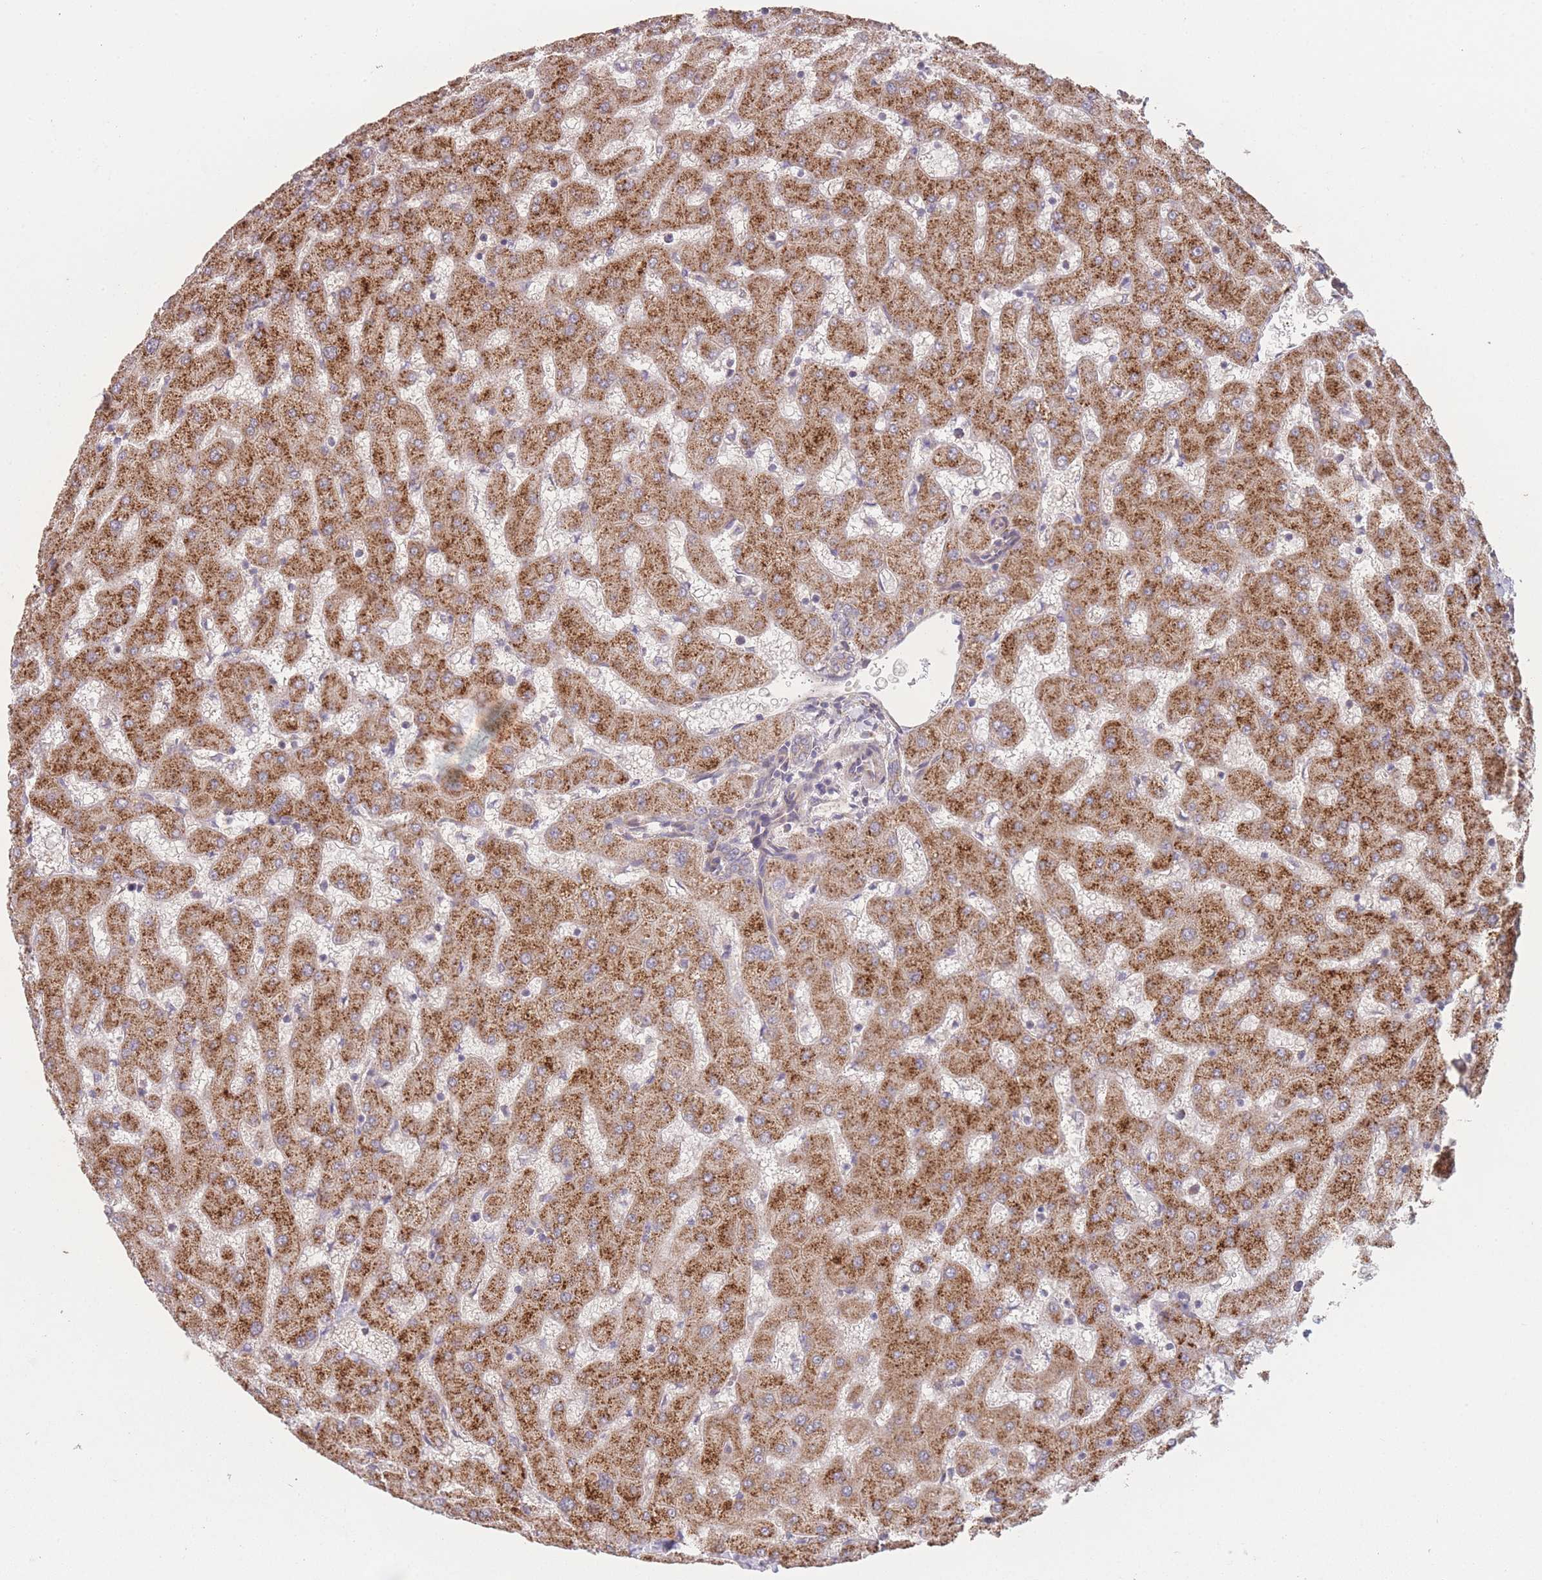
{"staining": {"intensity": "weak", "quantity": ">75%", "location": "cytoplasmic/membranous"}, "tissue": "liver", "cell_type": "Cholangiocytes", "image_type": "normal", "snomed": [{"axis": "morphology", "description": "Normal tissue, NOS"}, {"axis": "topography", "description": "Liver"}], "caption": "A brown stain highlights weak cytoplasmic/membranous positivity of a protein in cholangiocytes of normal human liver. (DAB (3,3'-diaminobenzidine) = brown stain, brightfield microscopy at high magnification).", "gene": "PXMP4", "patient": {"sex": "female", "age": 63}}